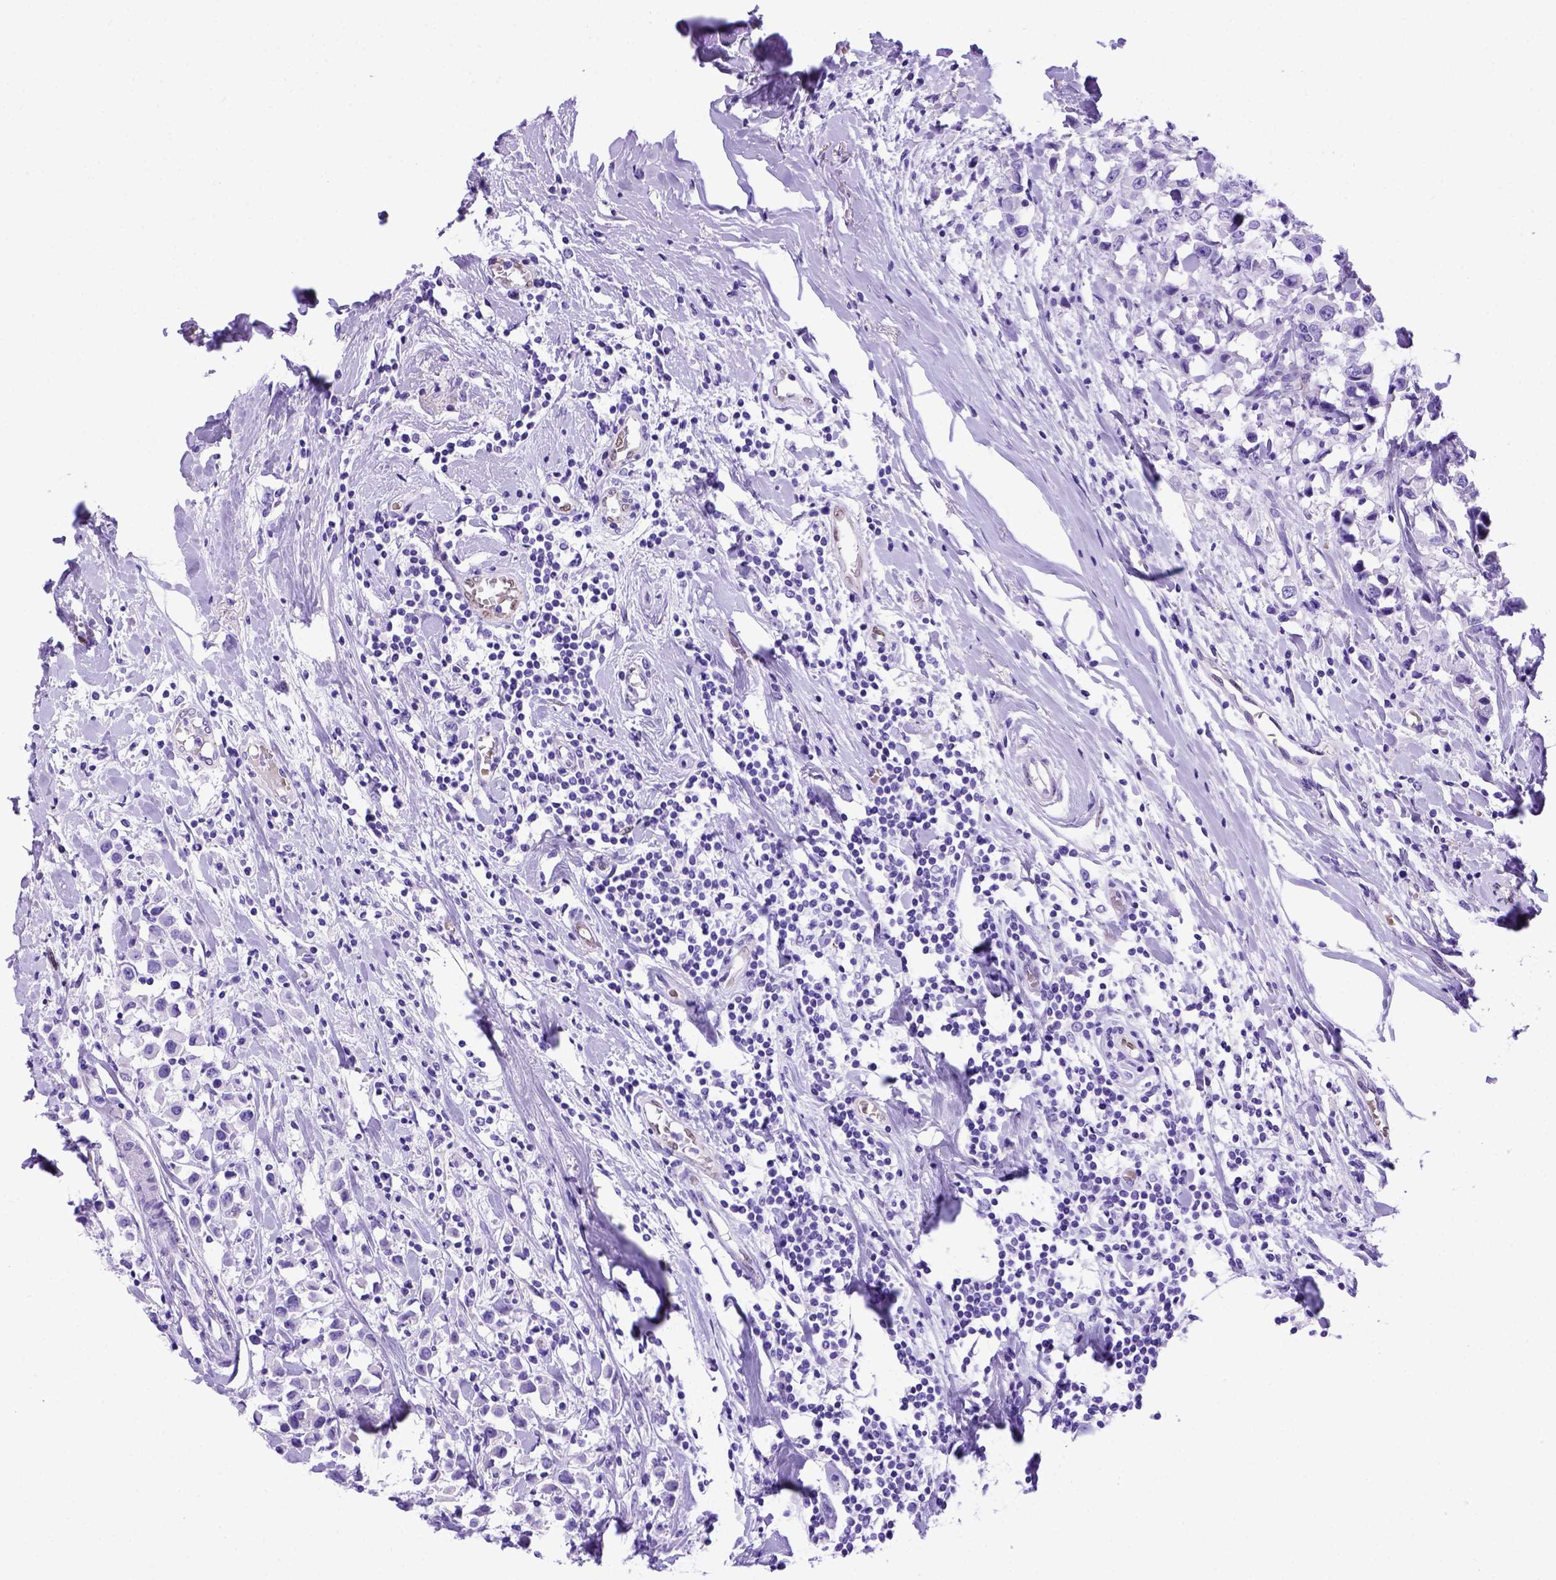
{"staining": {"intensity": "negative", "quantity": "none", "location": "none"}, "tissue": "breast cancer", "cell_type": "Tumor cells", "image_type": "cancer", "snomed": [{"axis": "morphology", "description": "Duct carcinoma"}, {"axis": "topography", "description": "Breast"}], "caption": "The histopathology image displays no significant expression in tumor cells of breast cancer. The staining is performed using DAB (3,3'-diaminobenzidine) brown chromogen with nuclei counter-stained in using hematoxylin.", "gene": "MEOX2", "patient": {"sex": "female", "age": 61}}